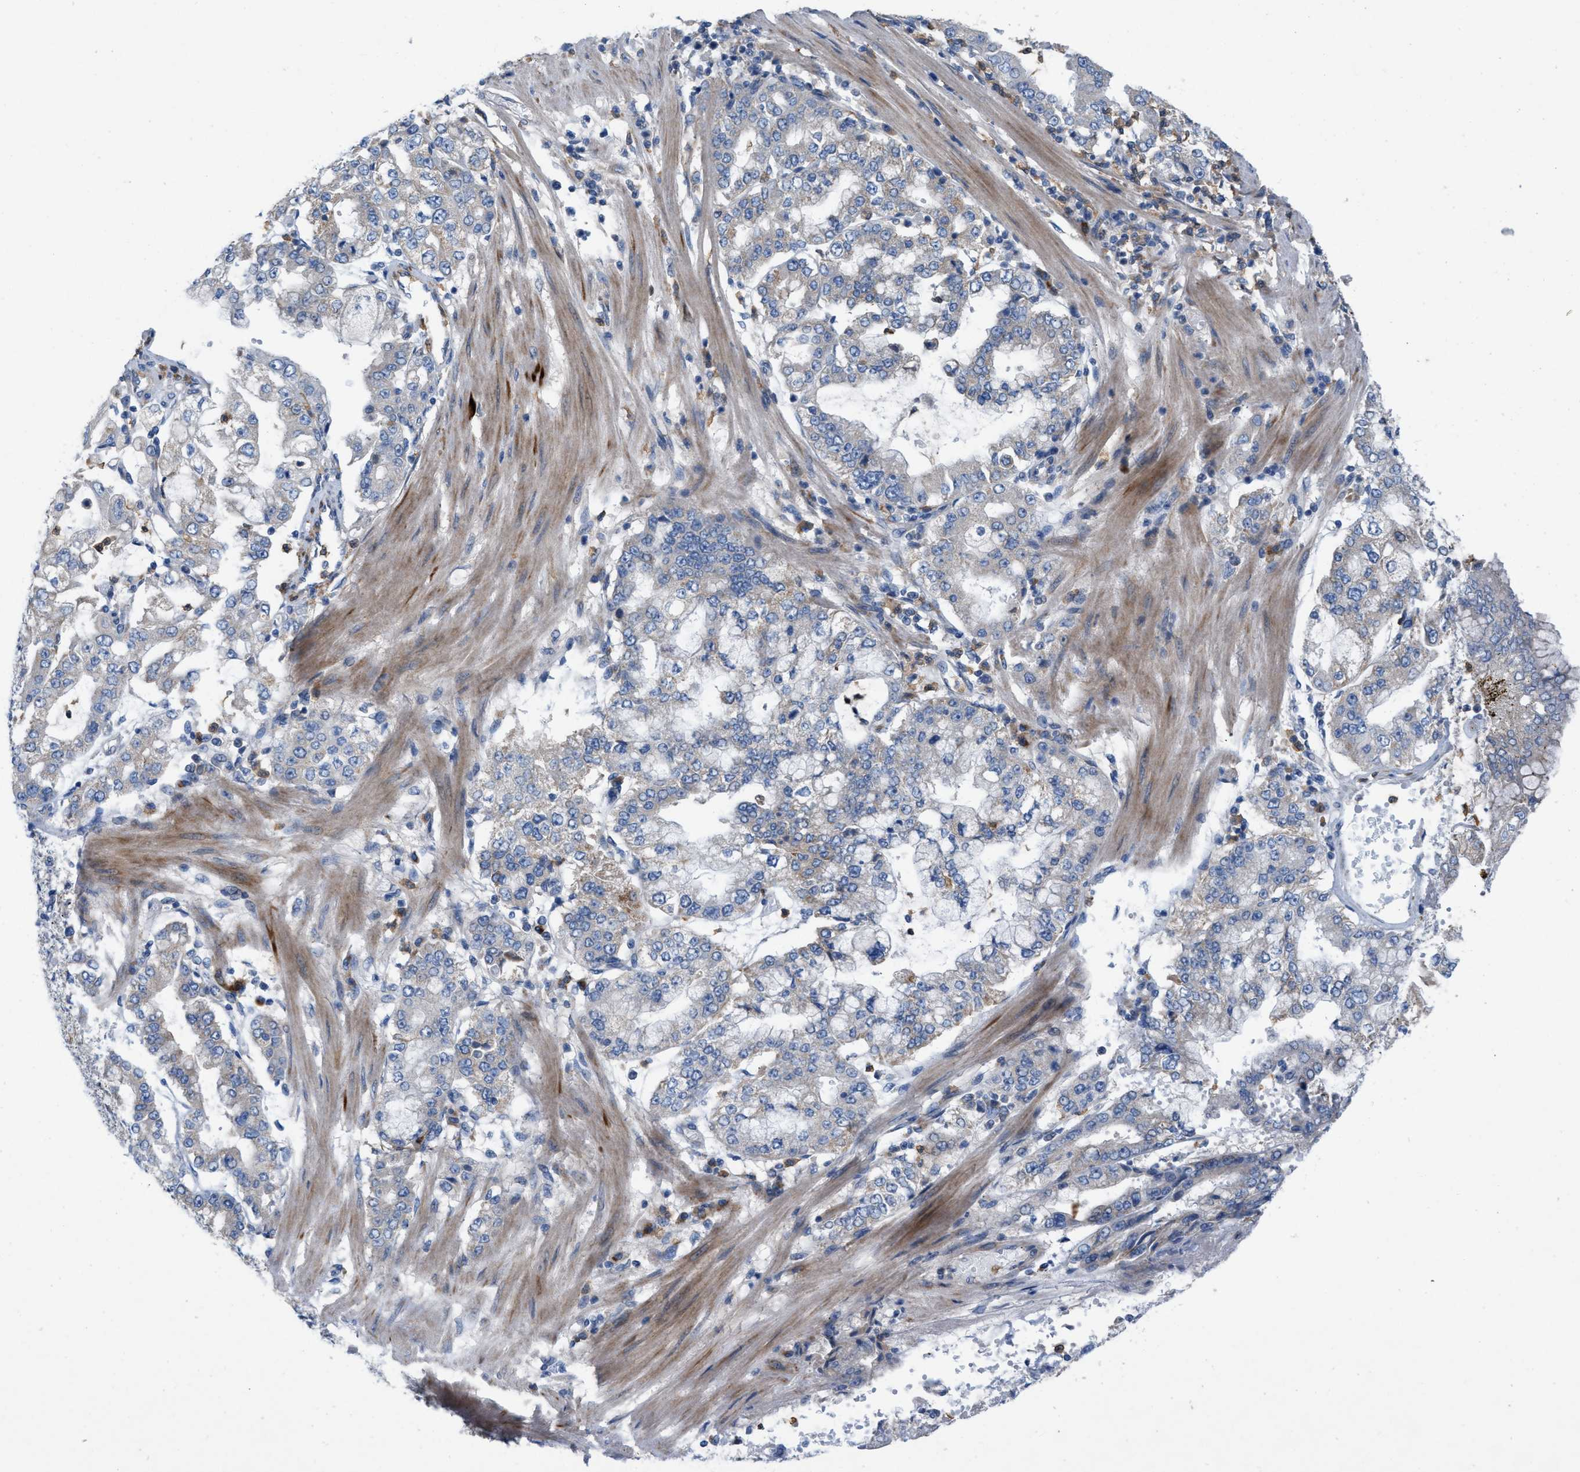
{"staining": {"intensity": "negative", "quantity": "none", "location": "none"}, "tissue": "stomach cancer", "cell_type": "Tumor cells", "image_type": "cancer", "snomed": [{"axis": "morphology", "description": "Adenocarcinoma, NOS"}, {"axis": "topography", "description": "Stomach"}], "caption": "A high-resolution micrograph shows immunohistochemistry (IHC) staining of stomach cancer (adenocarcinoma), which demonstrates no significant positivity in tumor cells.", "gene": "PLPPR5", "patient": {"sex": "male", "age": 76}}